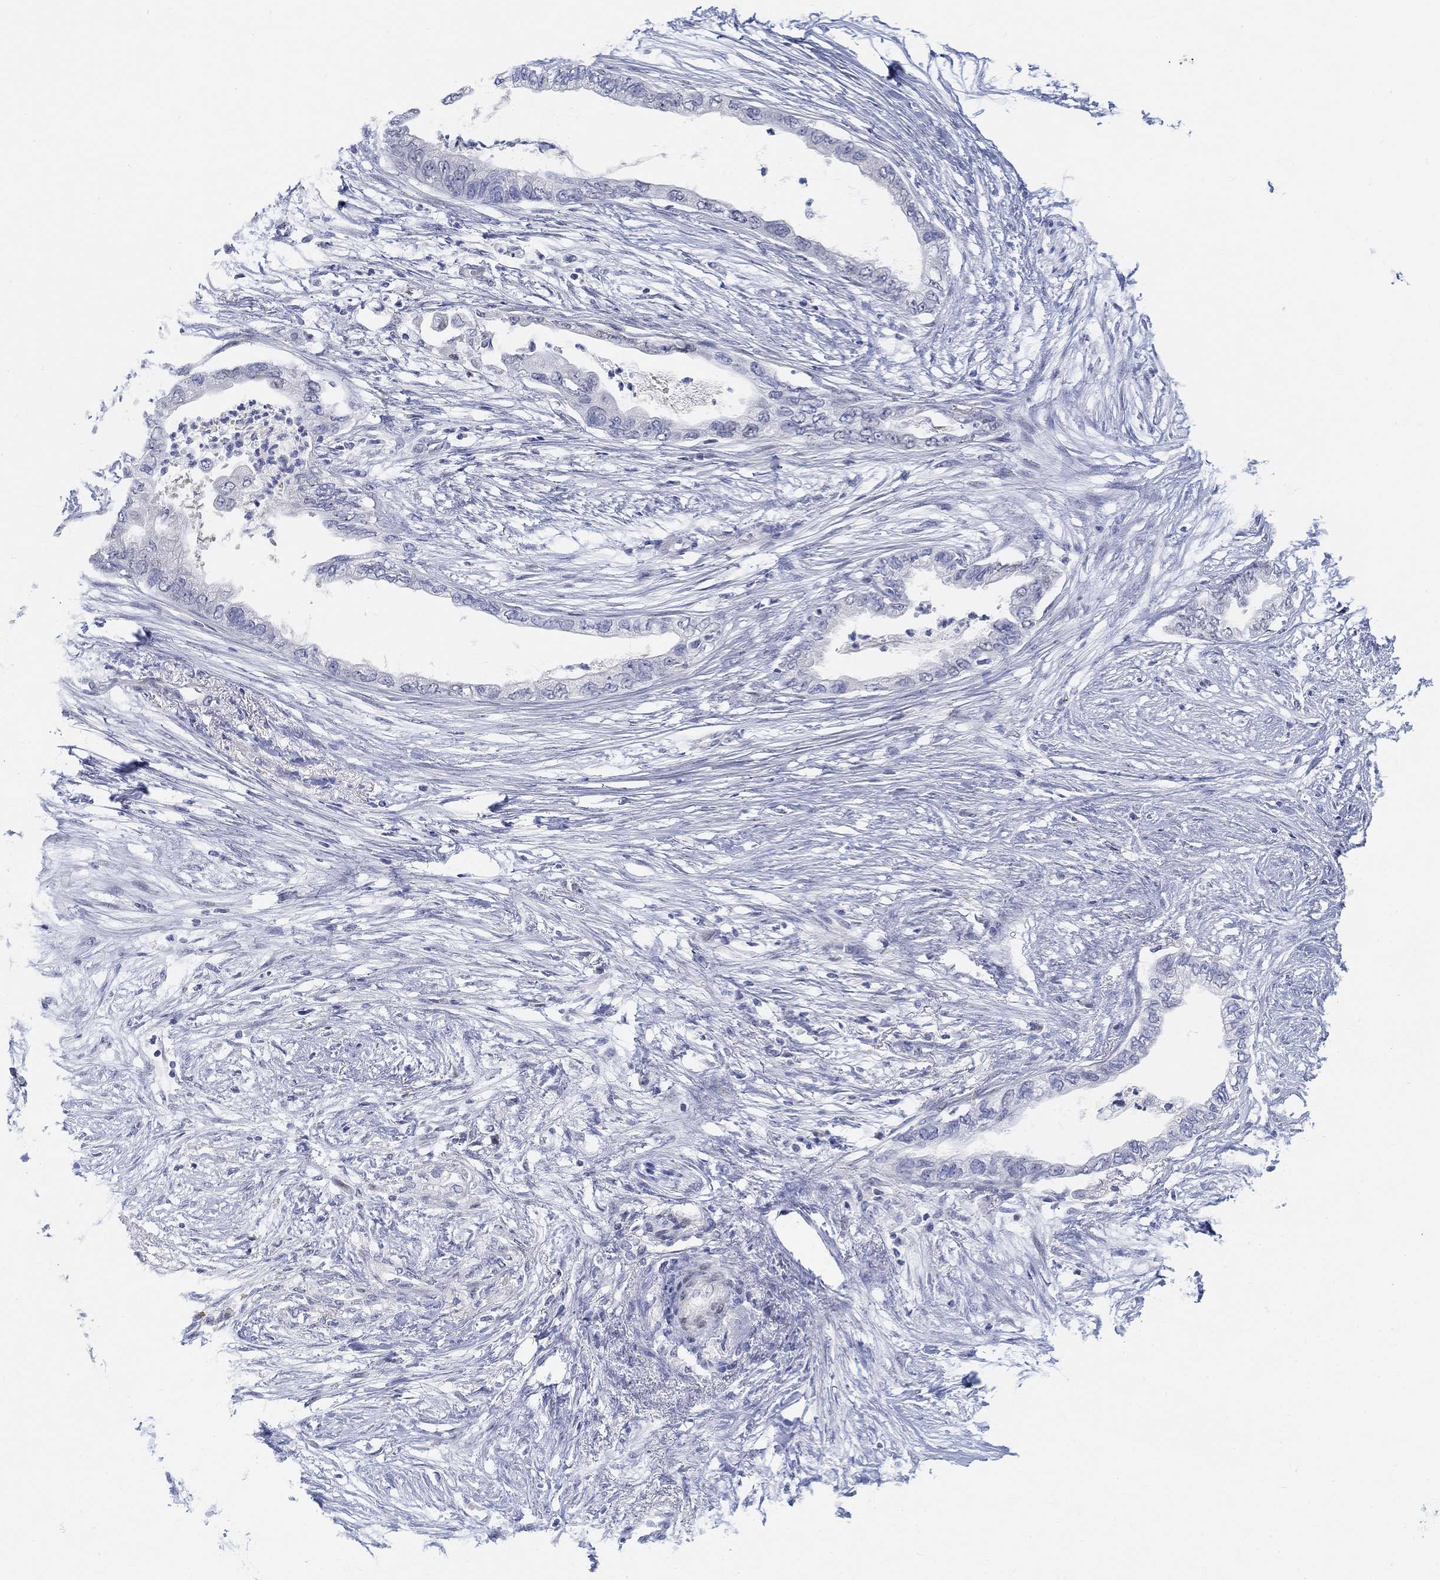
{"staining": {"intensity": "negative", "quantity": "none", "location": "none"}, "tissue": "pancreatic cancer", "cell_type": "Tumor cells", "image_type": "cancer", "snomed": [{"axis": "morphology", "description": "Normal tissue, NOS"}, {"axis": "morphology", "description": "Adenocarcinoma, NOS"}, {"axis": "topography", "description": "Pancreas"}, {"axis": "topography", "description": "Duodenum"}], "caption": "DAB immunohistochemical staining of human pancreatic cancer reveals no significant expression in tumor cells.", "gene": "SNTG2", "patient": {"sex": "female", "age": 60}}